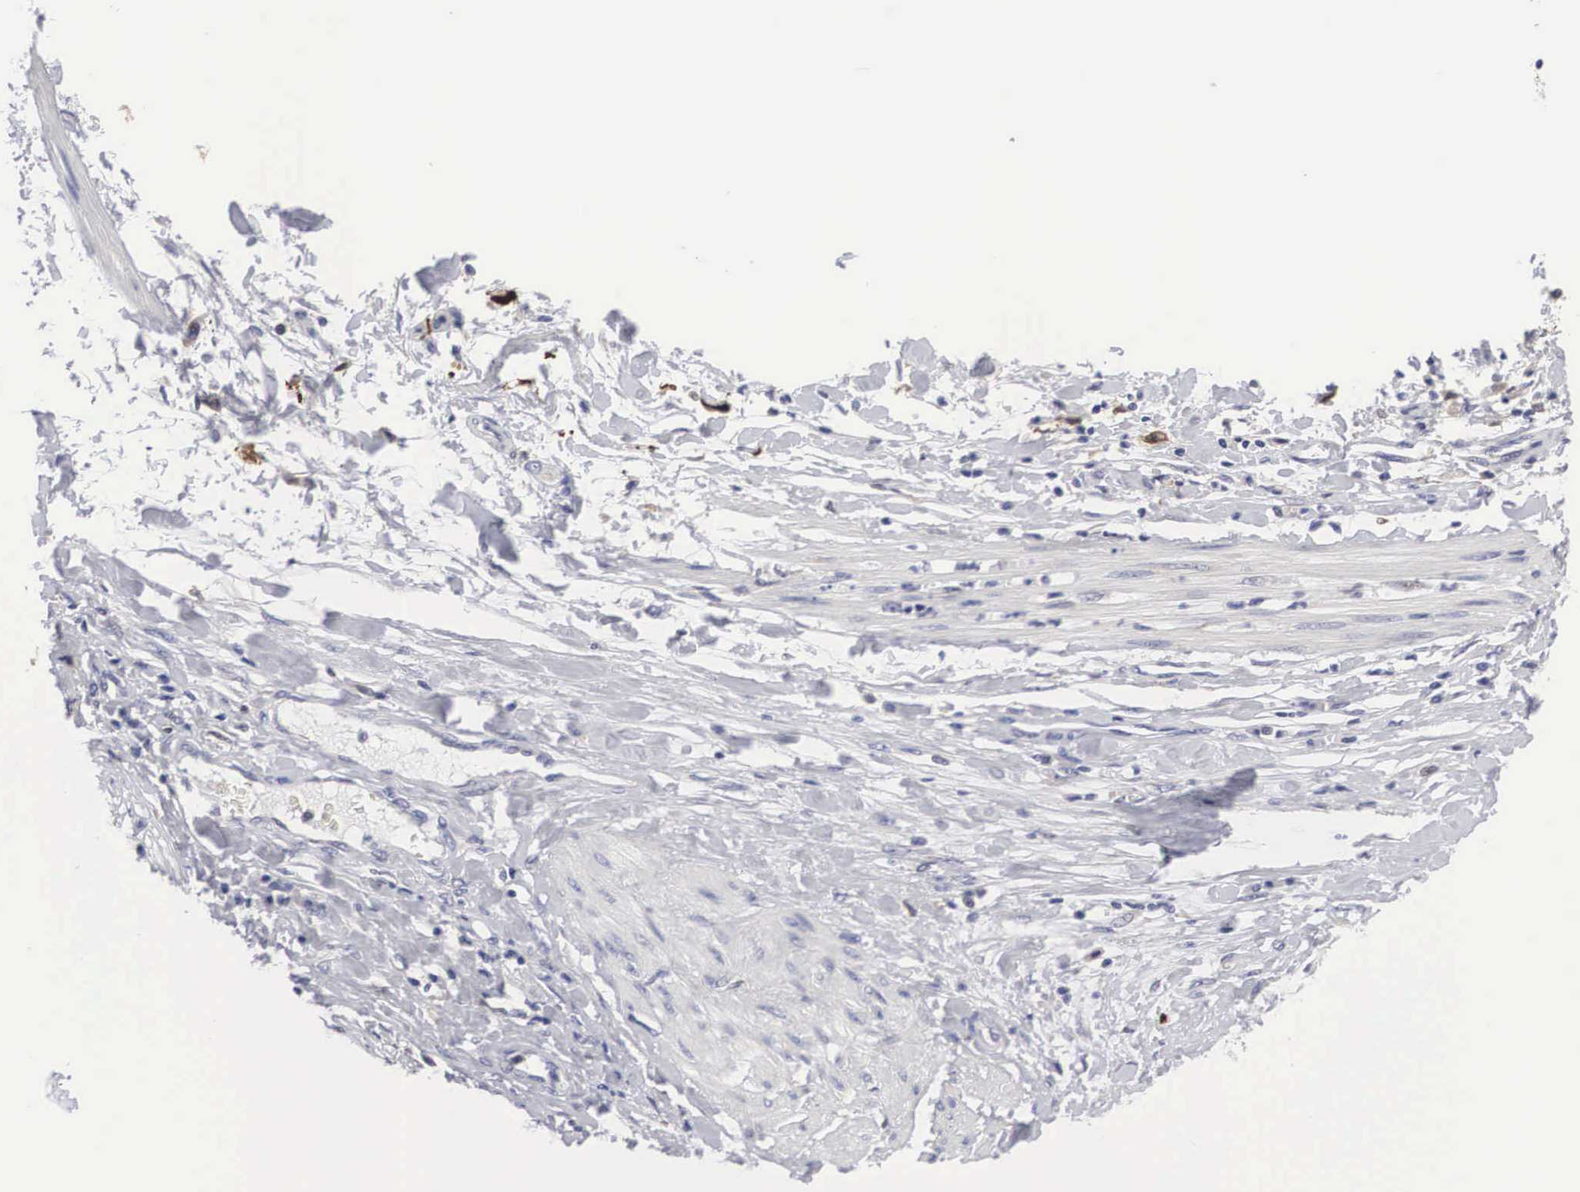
{"staining": {"intensity": "negative", "quantity": "none", "location": "none"}, "tissue": "cervical cancer", "cell_type": "Tumor cells", "image_type": "cancer", "snomed": [{"axis": "morphology", "description": "Squamous cell carcinoma, NOS"}, {"axis": "topography", "description": "Cervix"}], "caption": "This histopathology image is of cervical cancer (squamous cell carcinoma) stained with immunohistochemistry to label a protein in brown with the nuclei are counter-stained blue. There is no positivity in tumor cells. Nuclei are stained in blue.", "gene": "HMOX1", "patient": {"sex": "female", "age": 41}}